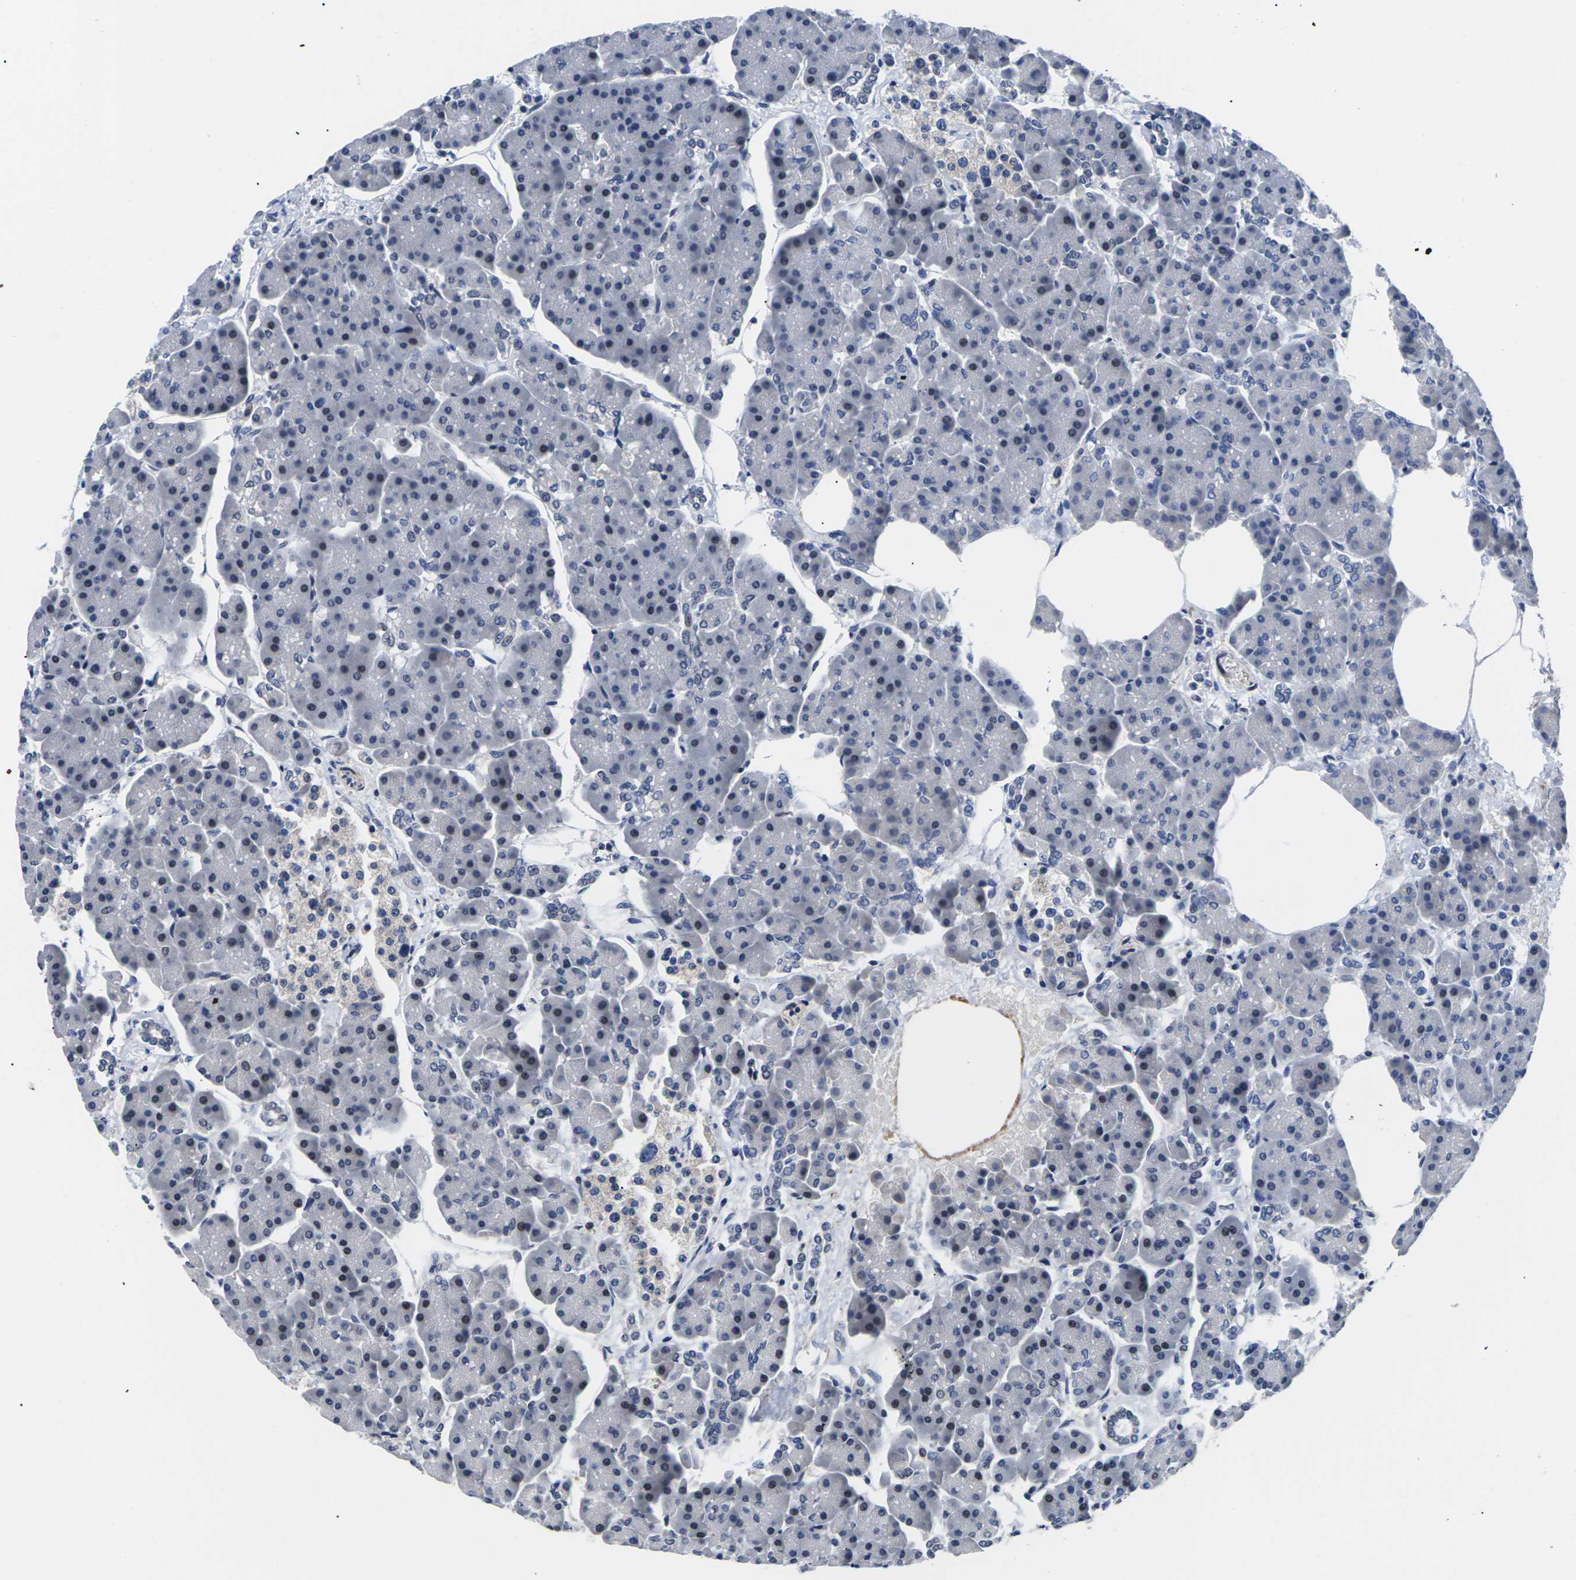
{"staining": {"intensity": "negative", "quantity": "none", "location": "none"}, "tissue": "pancreas", "cell_type": "Exocrine glandular cells", "image_type": "normal", "snomed": [{"axis": "morphology", "description": "Normal tissue, NOS"}, {"axis": "topography", "description": "Pancreas"}], "caption": "Immunohistochemistry (IHC) micrograph of normal pancreas stained for a protein (brown), which exhibits no staining in exocrine glandular cells. The staining was performed using DAB to visualize the protein expression in brown, while the nuclei were stained in blue with hematoxylin (Magnification: 20x).", "gene": "ST6GAL2", "patient": {"sex": "female", "age": 70}}